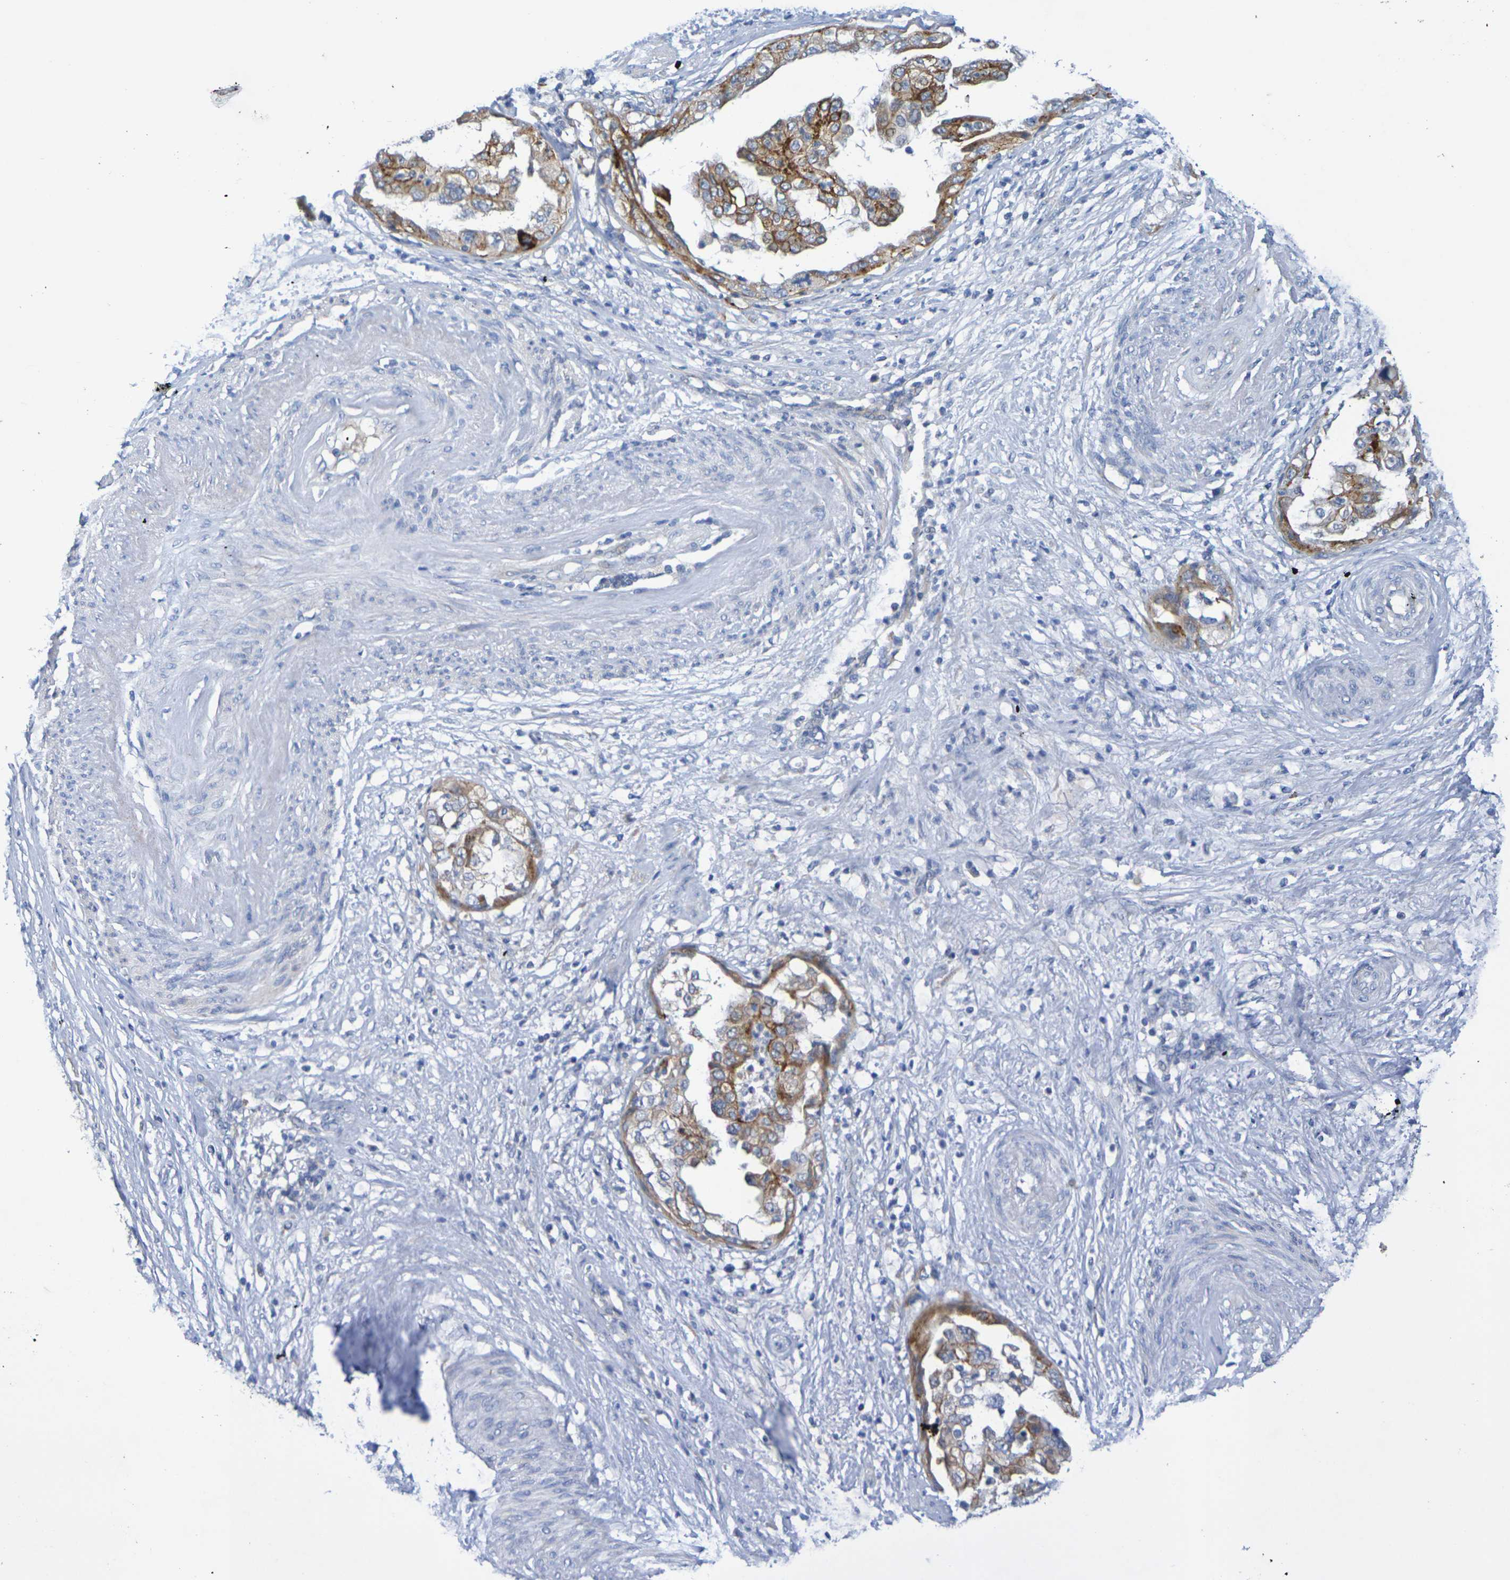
{"staining": {"intensity": "moderate", "quantity": "25%-75%", "location": "cytoplasmic/membranous"}, "tissue": "endometrial cancer", "cell_type": "Tumor cells", "image_type": "cancer", "snomed": [{"axis": "morphology", "description": "Adenocarcinoma, NOS"}, {"axis": "topography", "description": "Endometrium"}], "caption": "Endometrial cancer (adenocarcinoma) stained with IHC shows moderate cytoplasmic/membranous staining in approximately 25%-75% of tumor cells.", "gene": "SDC4", "patient": {"sex": "female", "age": 85}}